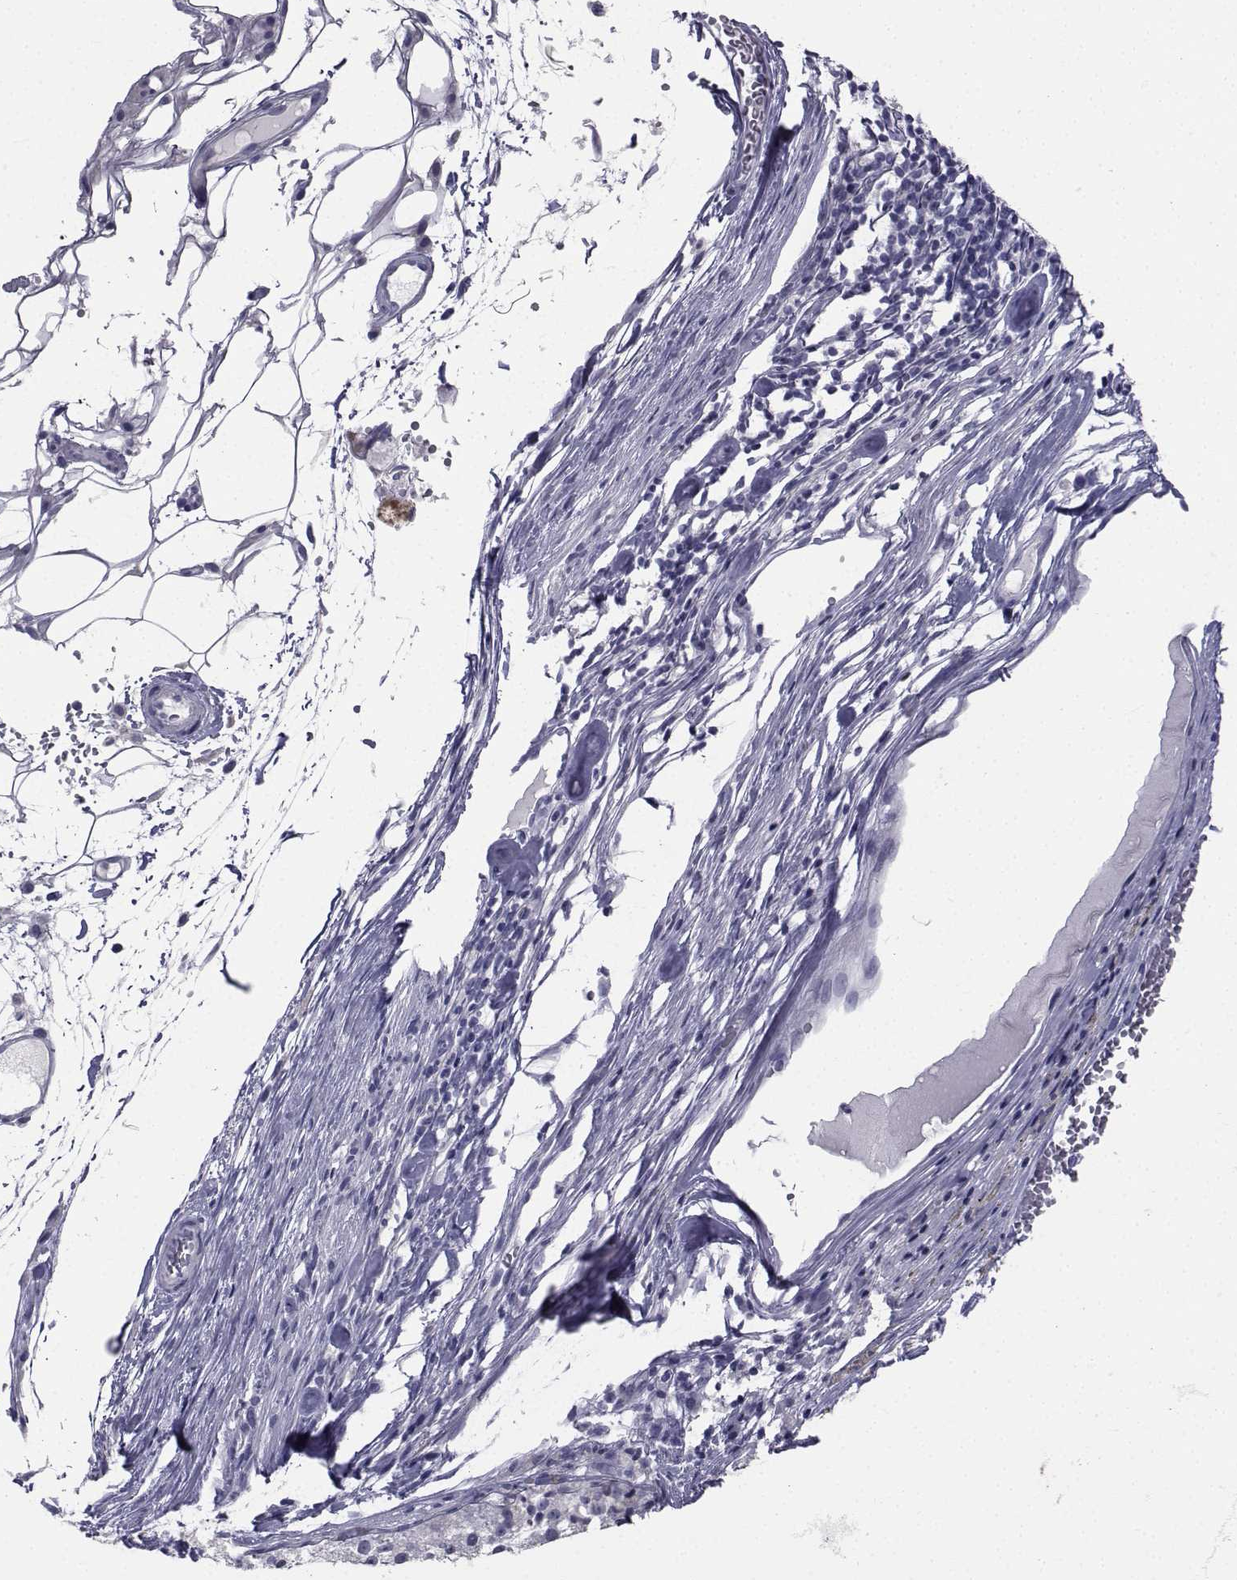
{"staining": {"intensity": "negative", "quantity": "none", "location": "none"}, "tissue": "melanoma", "cell_type": "Tumor cells", "image_type": "cancer", "snomed": [{"axis": "morphology", "description": "Malignant melanoma, Metastatic site"}, {"axis": "topography", "description": "Lymph node"}], "caption": "A histopathology image of human melanoma is negative for staining in tumor cells.", "gene": "CHRNA1", "patient": {"sex": "female", "age": 64}}